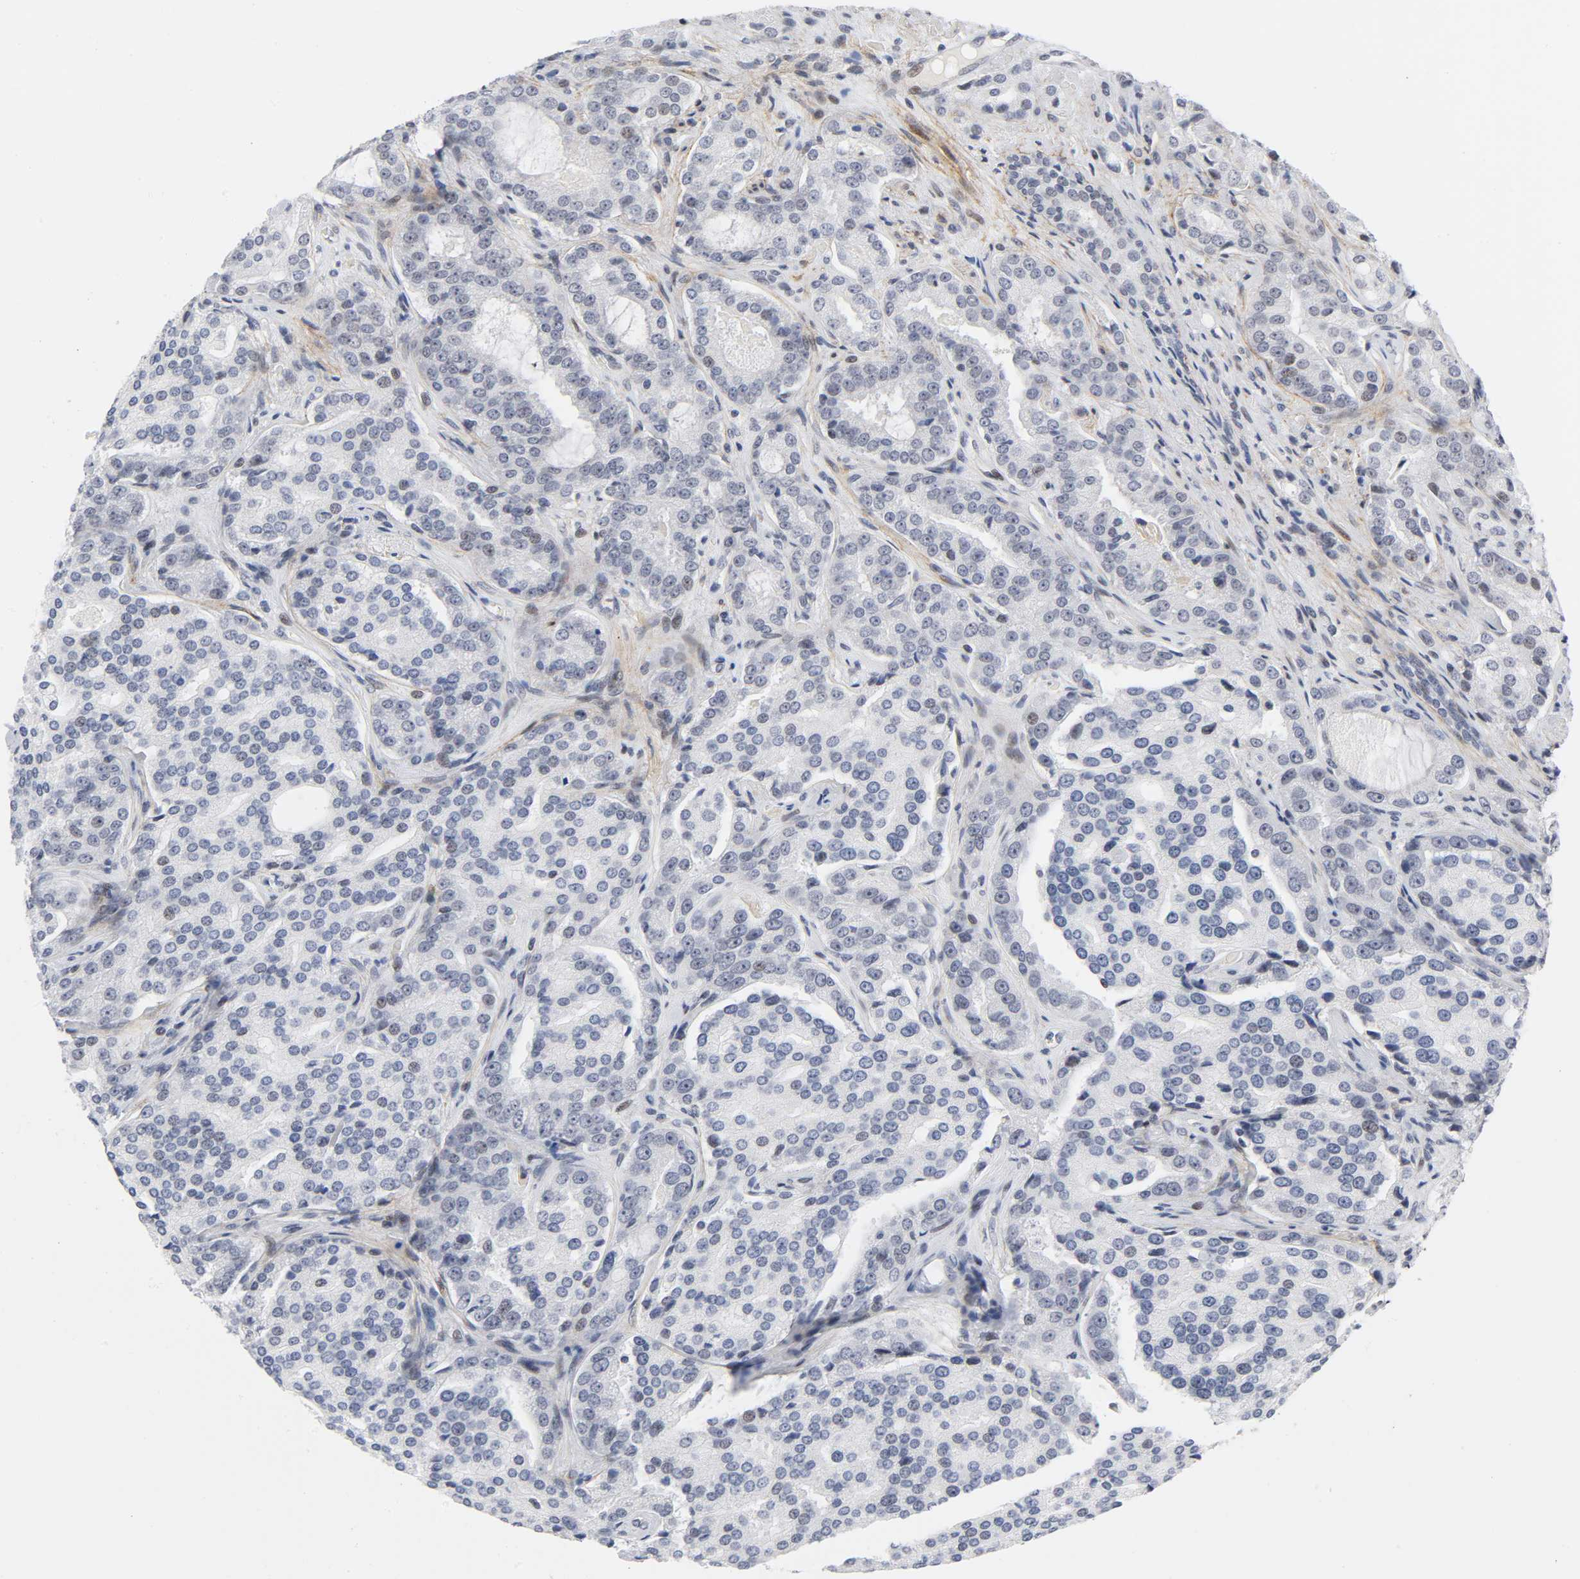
{"staining": {"intensity": "negative", "quantity": "none", "location": "none"}, "tissue": "prostate cancer", "cell_type": "Tumor cells", "image_type": "cancer", "snomed": [{"axis": "morphology", "description": "Adenocarcinoma, High grade"}, {"axis": "topography", "description": "Prostate"}], "caption": "The IHC histopathology image has no significant expression in tumor cells of prostate cancer (adenocarcinoma (high-grade)) tissue.", "gene": "DIDO1", "patient": {"sex": "male", "age": 72}}